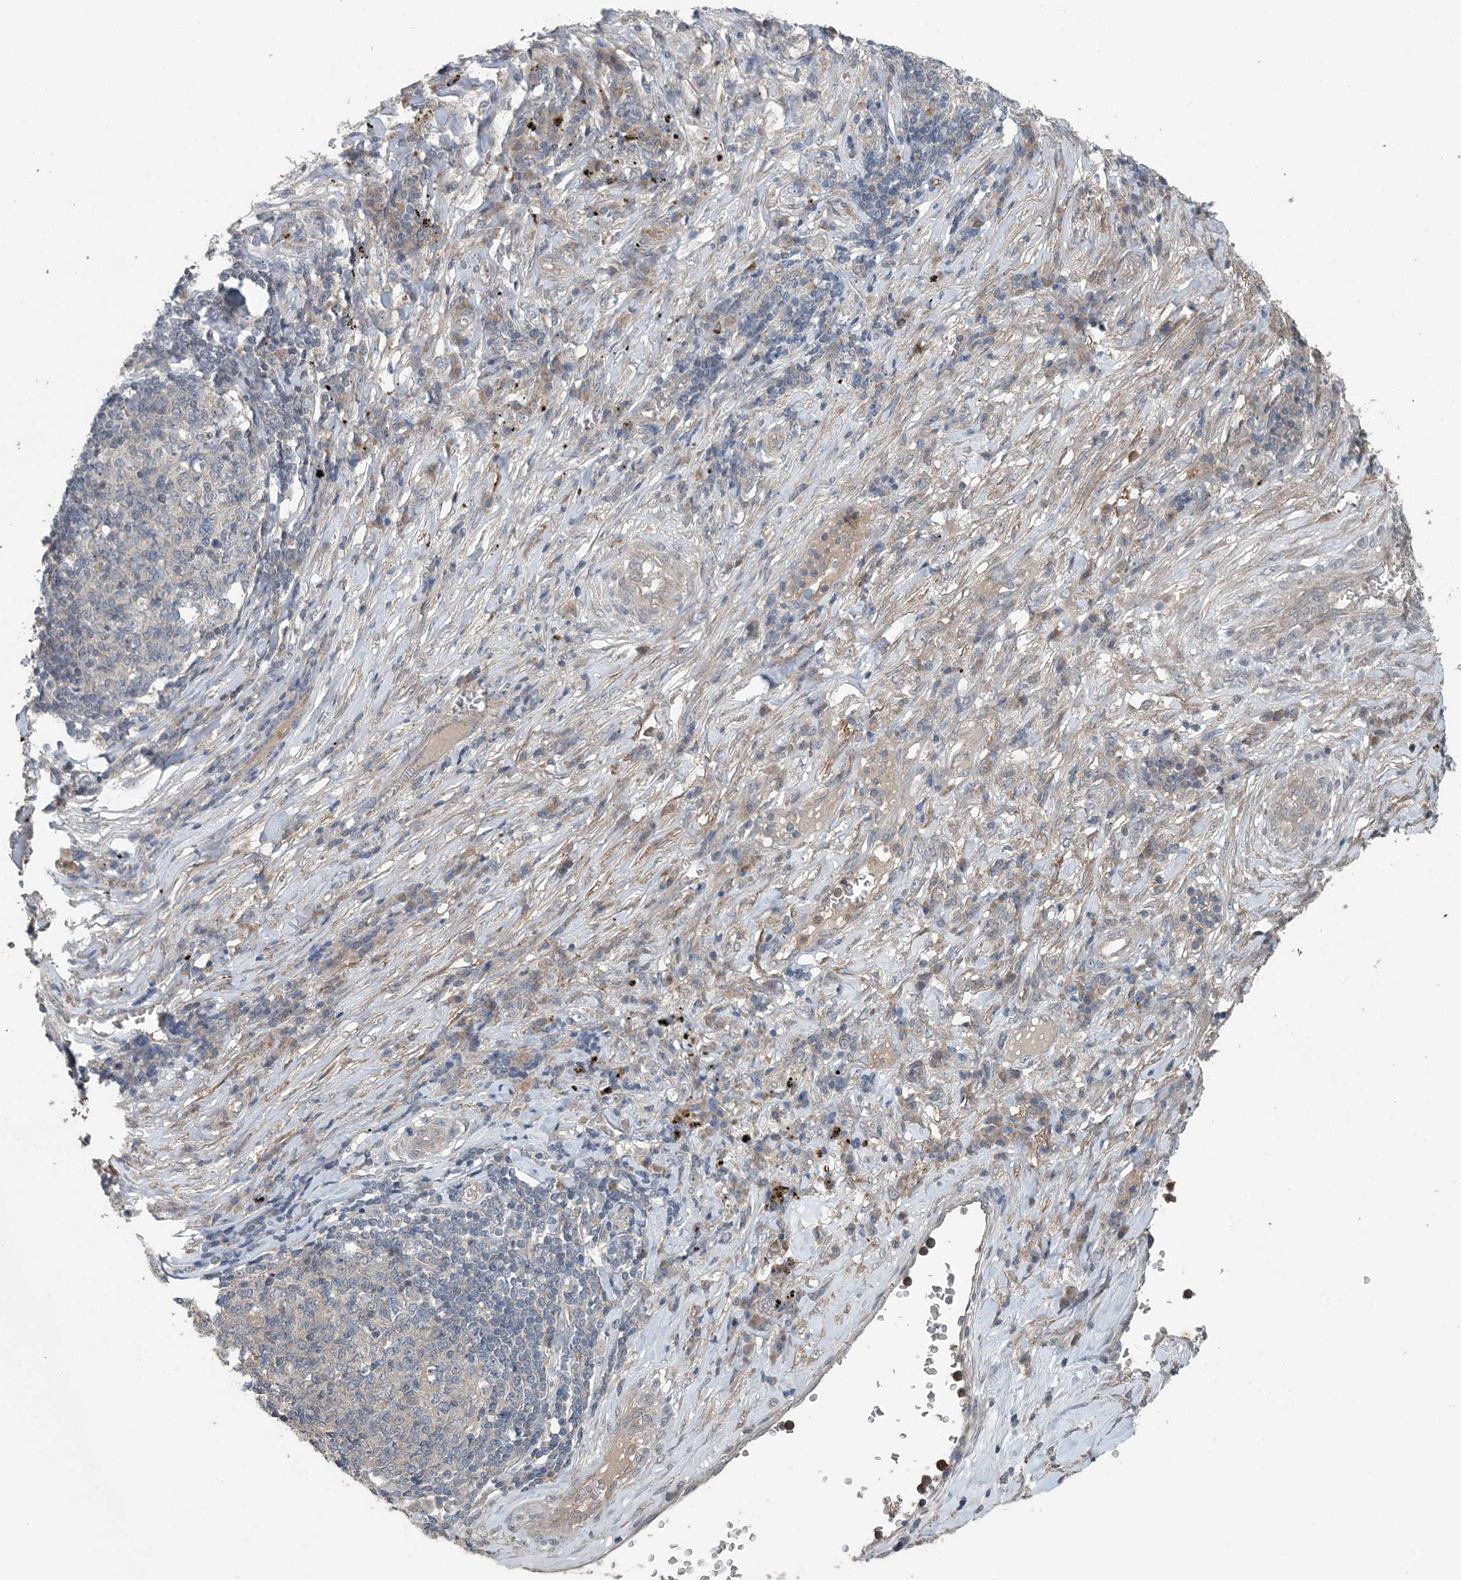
{"staining": {"intensity": "weak", "quantity": "25%-75%", "location": "cytoplasmic/membranous"}, "tissue": "lung cancer", "cell_type": "Tumor cells", "image_type": "cancer", "snomed": [{"axis": "morphology", "description": "Squamous cell carcinoma, NOS"}, {"axis": "topography", "description": "Lung"}], "caption": "There is low levels of weak cytoplasmic/membranous expression in tumor cells of squamous cell carcinoma (lung), as demonstrated by immunohistochemical staining (brown color).", "gene": "MYO9B", "patient": {"sex": "female", "age": 63}}